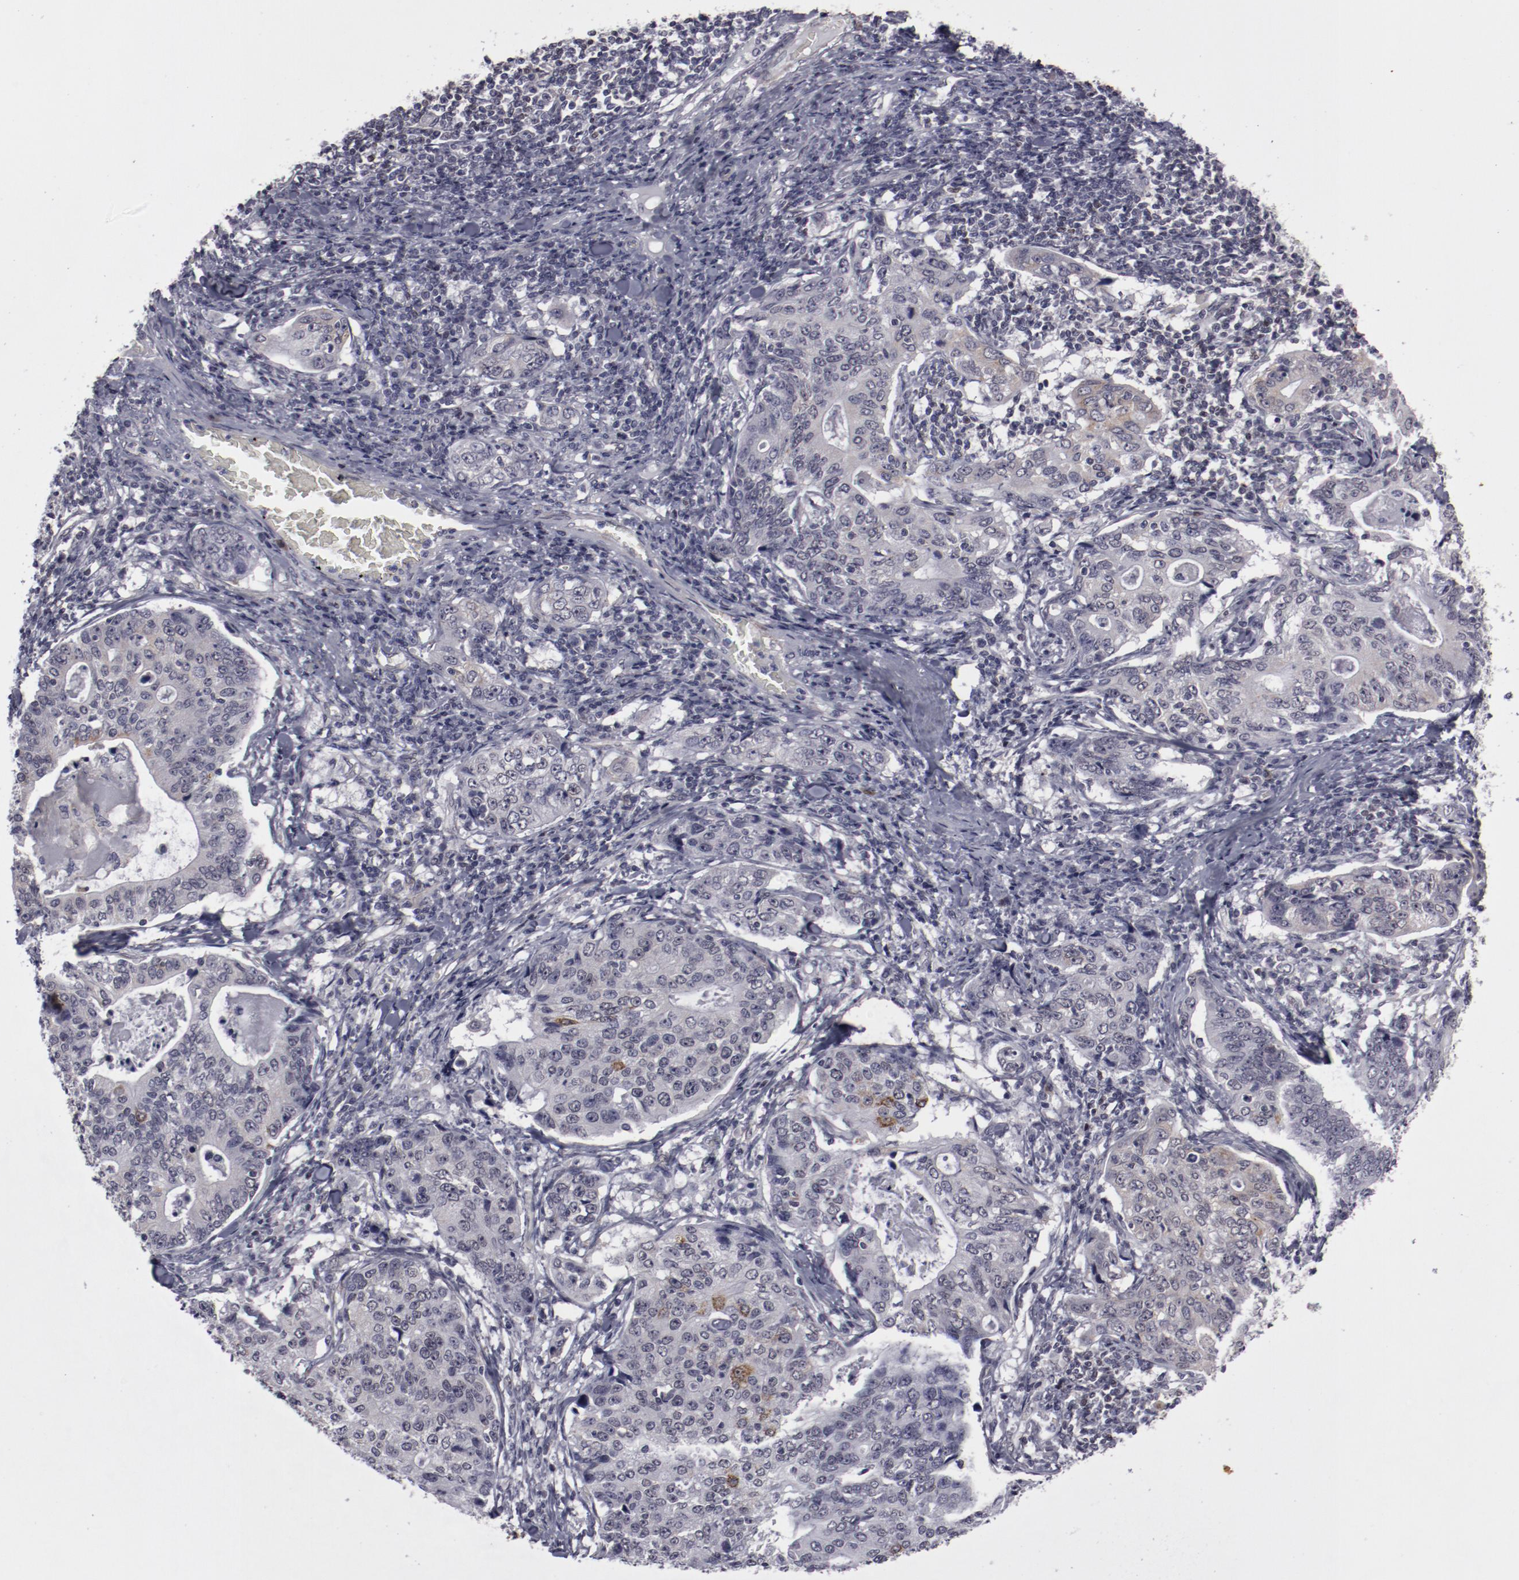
{"staining": {"intensity": "negative", "quantity": "none", "location": "none"}, "tissue": "stomach cancer", "cell_type": "Tumor cells", "image_type": "cancer", "snomed": [{"axis": "morphology", "description": "Adenocarcinoma, NOS"}, {"axis": "topography", "description": "Esophagus"}, {"axis": "topography", "description": "Stomach"}], "caption": "This is an immunohistochemistry (IHC) micrograph of human stomach cancer (adenocarcinoma). There is no expression in tumor cells.", "gene": "LEF1", "patient": {"sex": "male", "age": 74}}